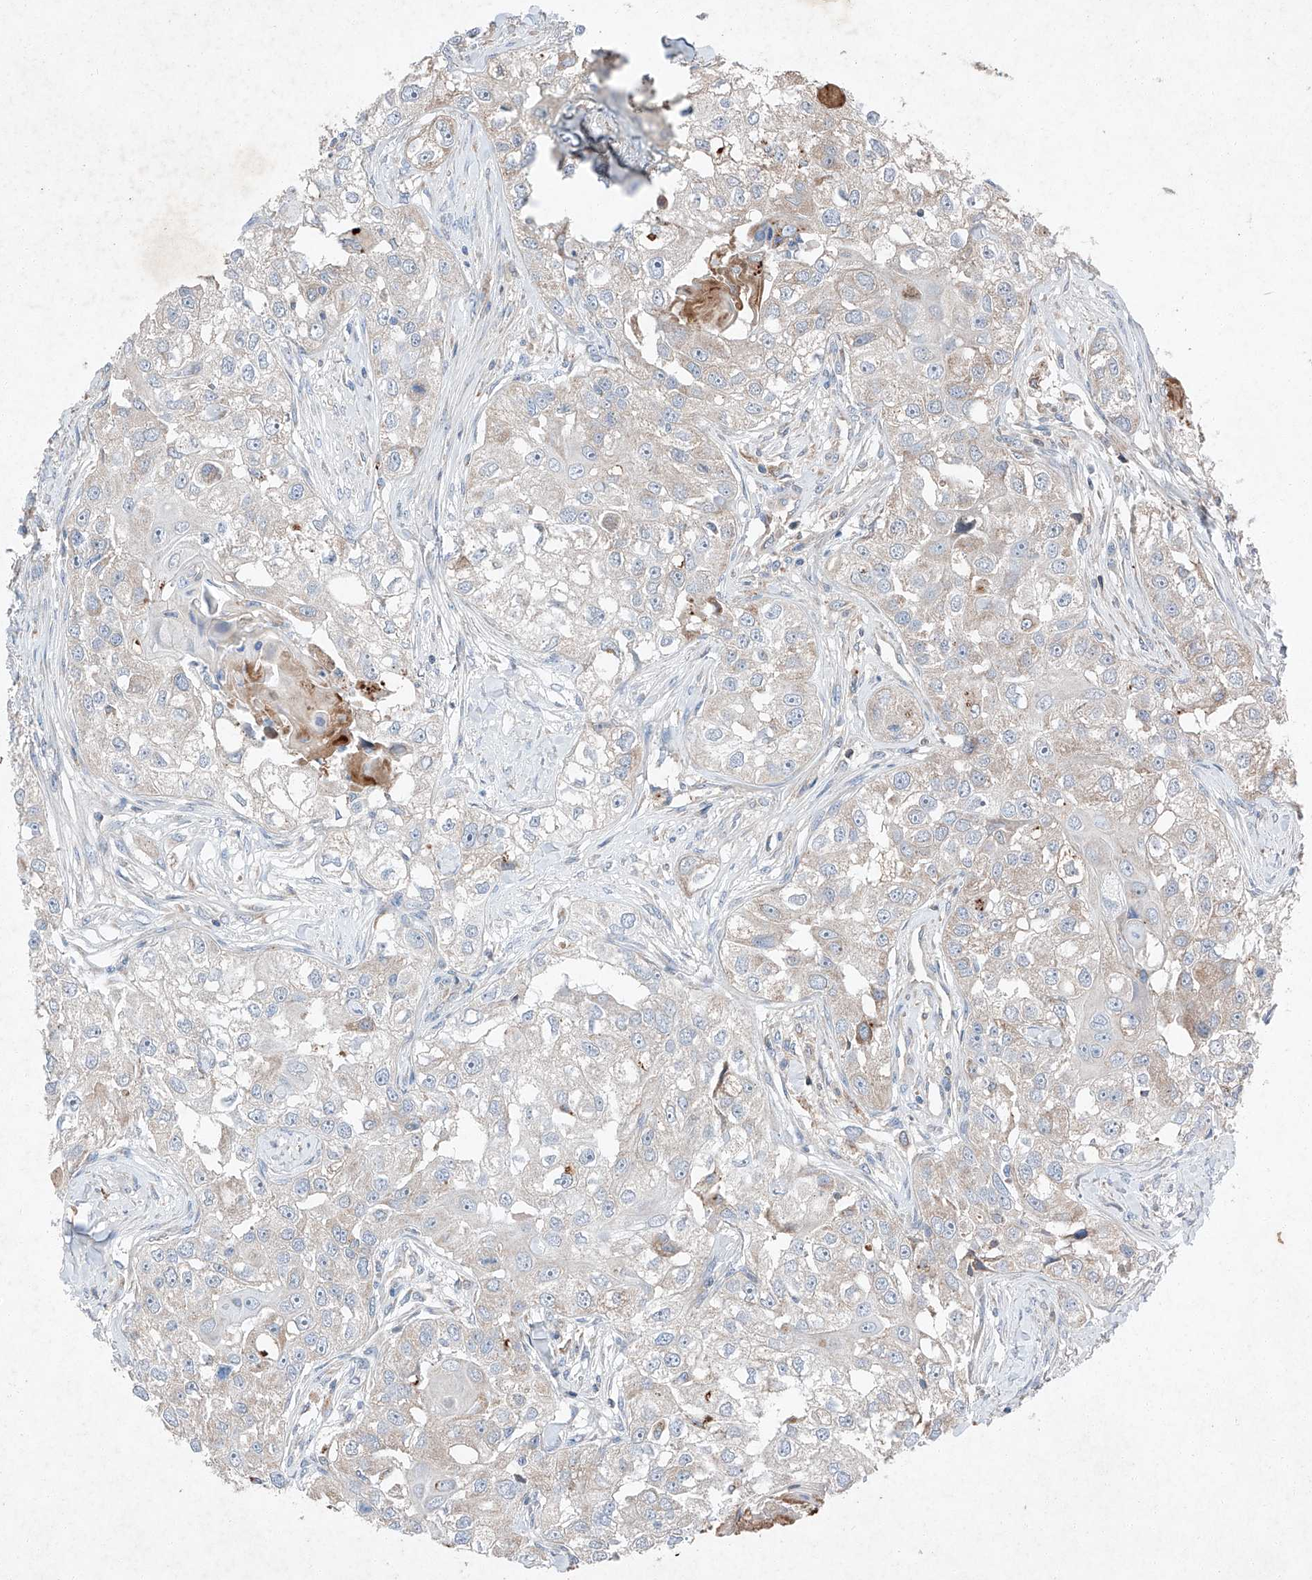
{"staining": {"intensity": "negative", "quantity": "none", "location": "none"}, "tissue": "head and neck cancer", "cell_type": "Tumor cells", "image_type": "cancer", "snomed": [{"axis": "morphology", "description": "Normal tissue, NOS"}, {"axis": "morphology", "description": "Squamous cell carcinoma, NOS"}, {"axis": "topography", "description": "Skeletal muscle"}, {"axis": "topography", "description": "Head-Neck"}], "caption": "High magnification brightfield microscopy of head and neck cancer (squamous cell carcinoma) stained with DAB (3,3'-diaminobenzidine) (brown) and counterstained with hematoxylin (blue): tumor cells show no significant staining.", "gene": "RUSC1", "patient": {"sex": "male", "age": 51}}